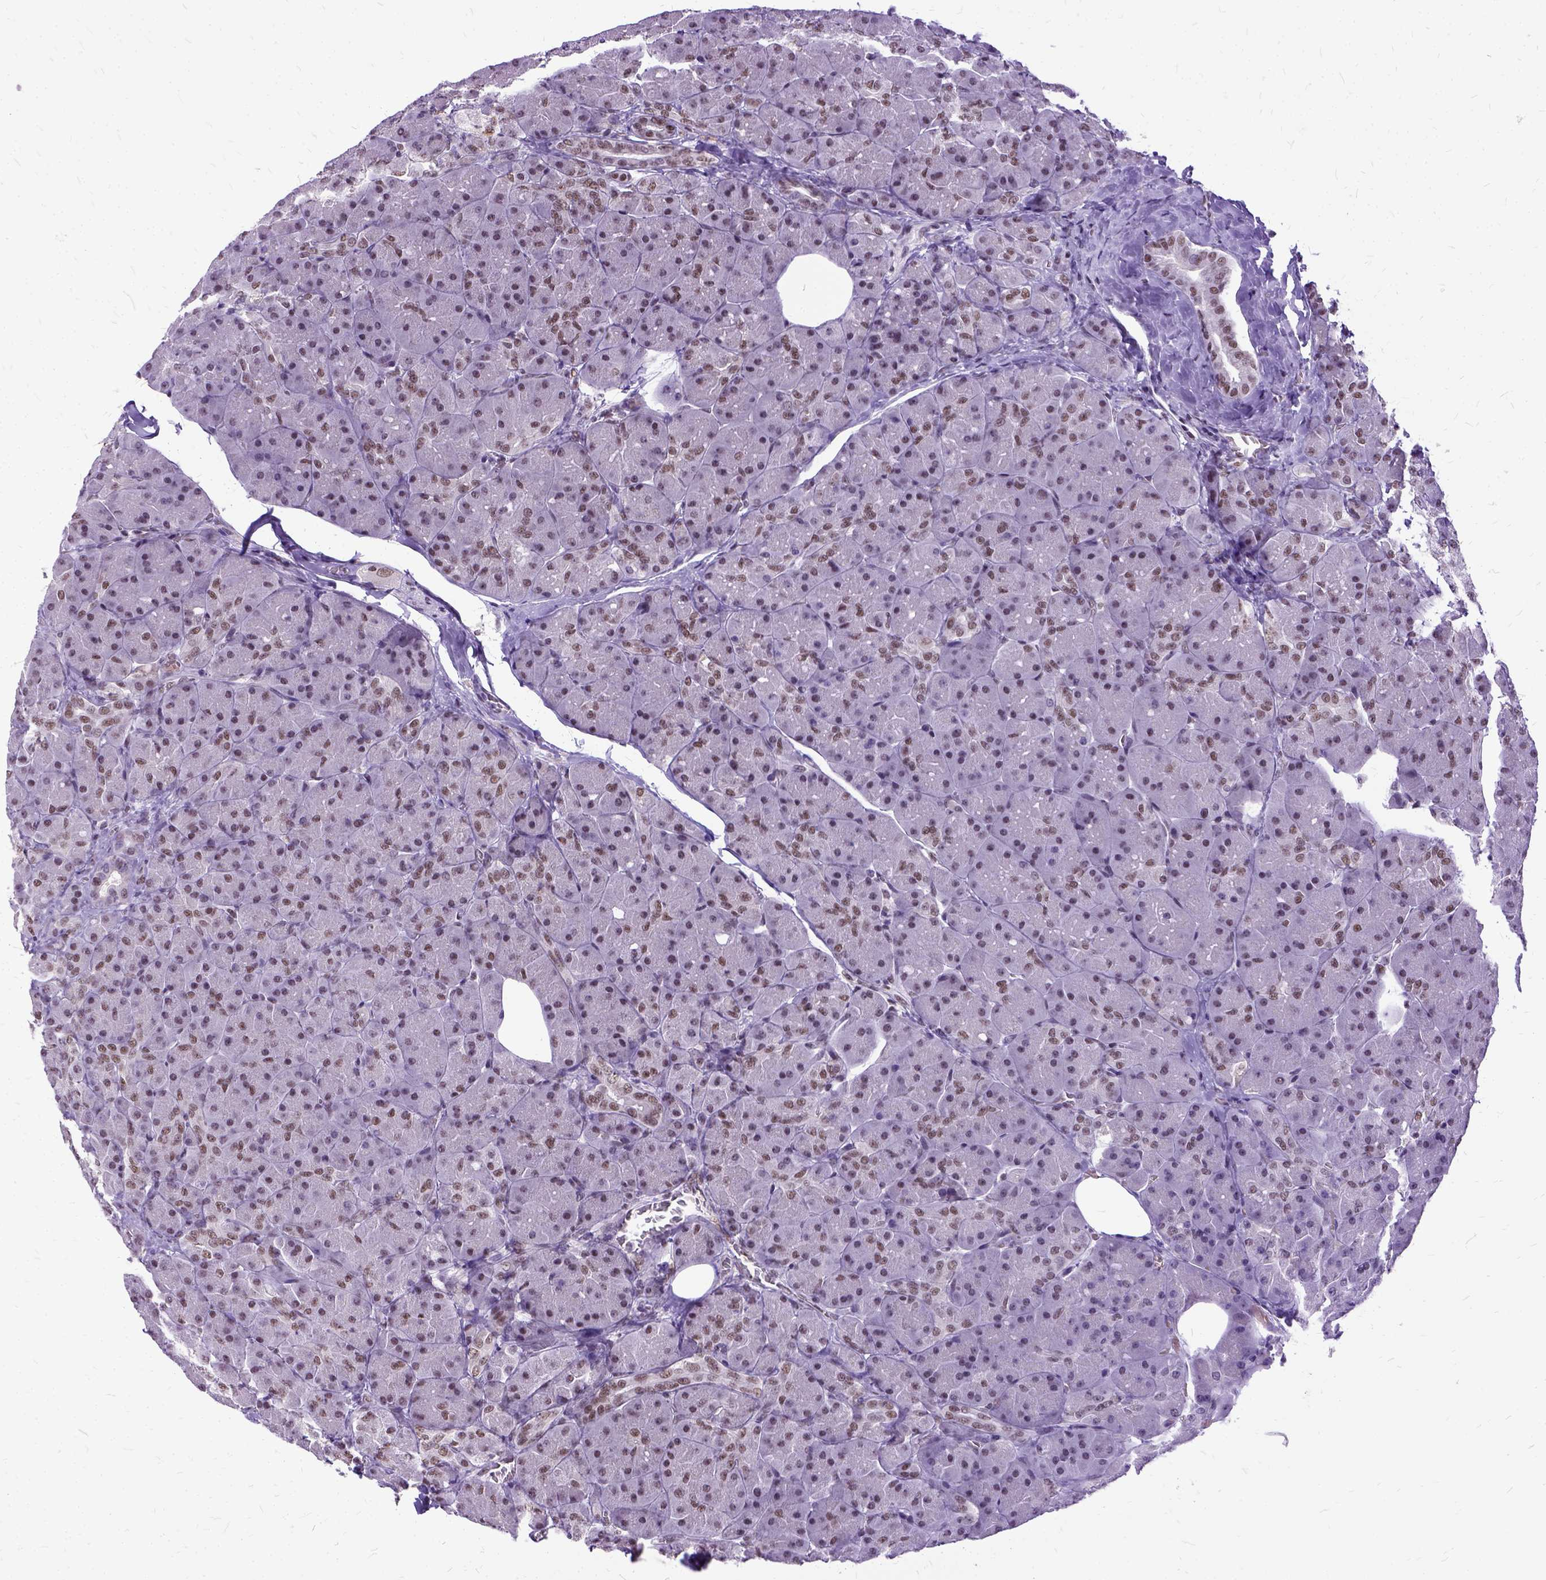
{"staining": {"intensity": "moderate", "quantity": "25%-75%", "location": "nuclear"}, "tissue": "pancreas", "cell_type": "Exocrine glandular cells", "image_type": "normal", "snomed": [{"axis": "morphology", "description": "Normal tissue, NOS"}, {"axis": "topography", "description": "Pancreas"}], "caption": "The micrograph demonstrates a brown stain indicating the presence of a protein in the nuclear of exocrine glandular cells in pancreas. (DAB (3,3'-diaminobenzidine) = brown stain, brightfield microscopy at high magnification).", "gene": "SETD1A", "patient": {"sex": "male", "age": 55}}